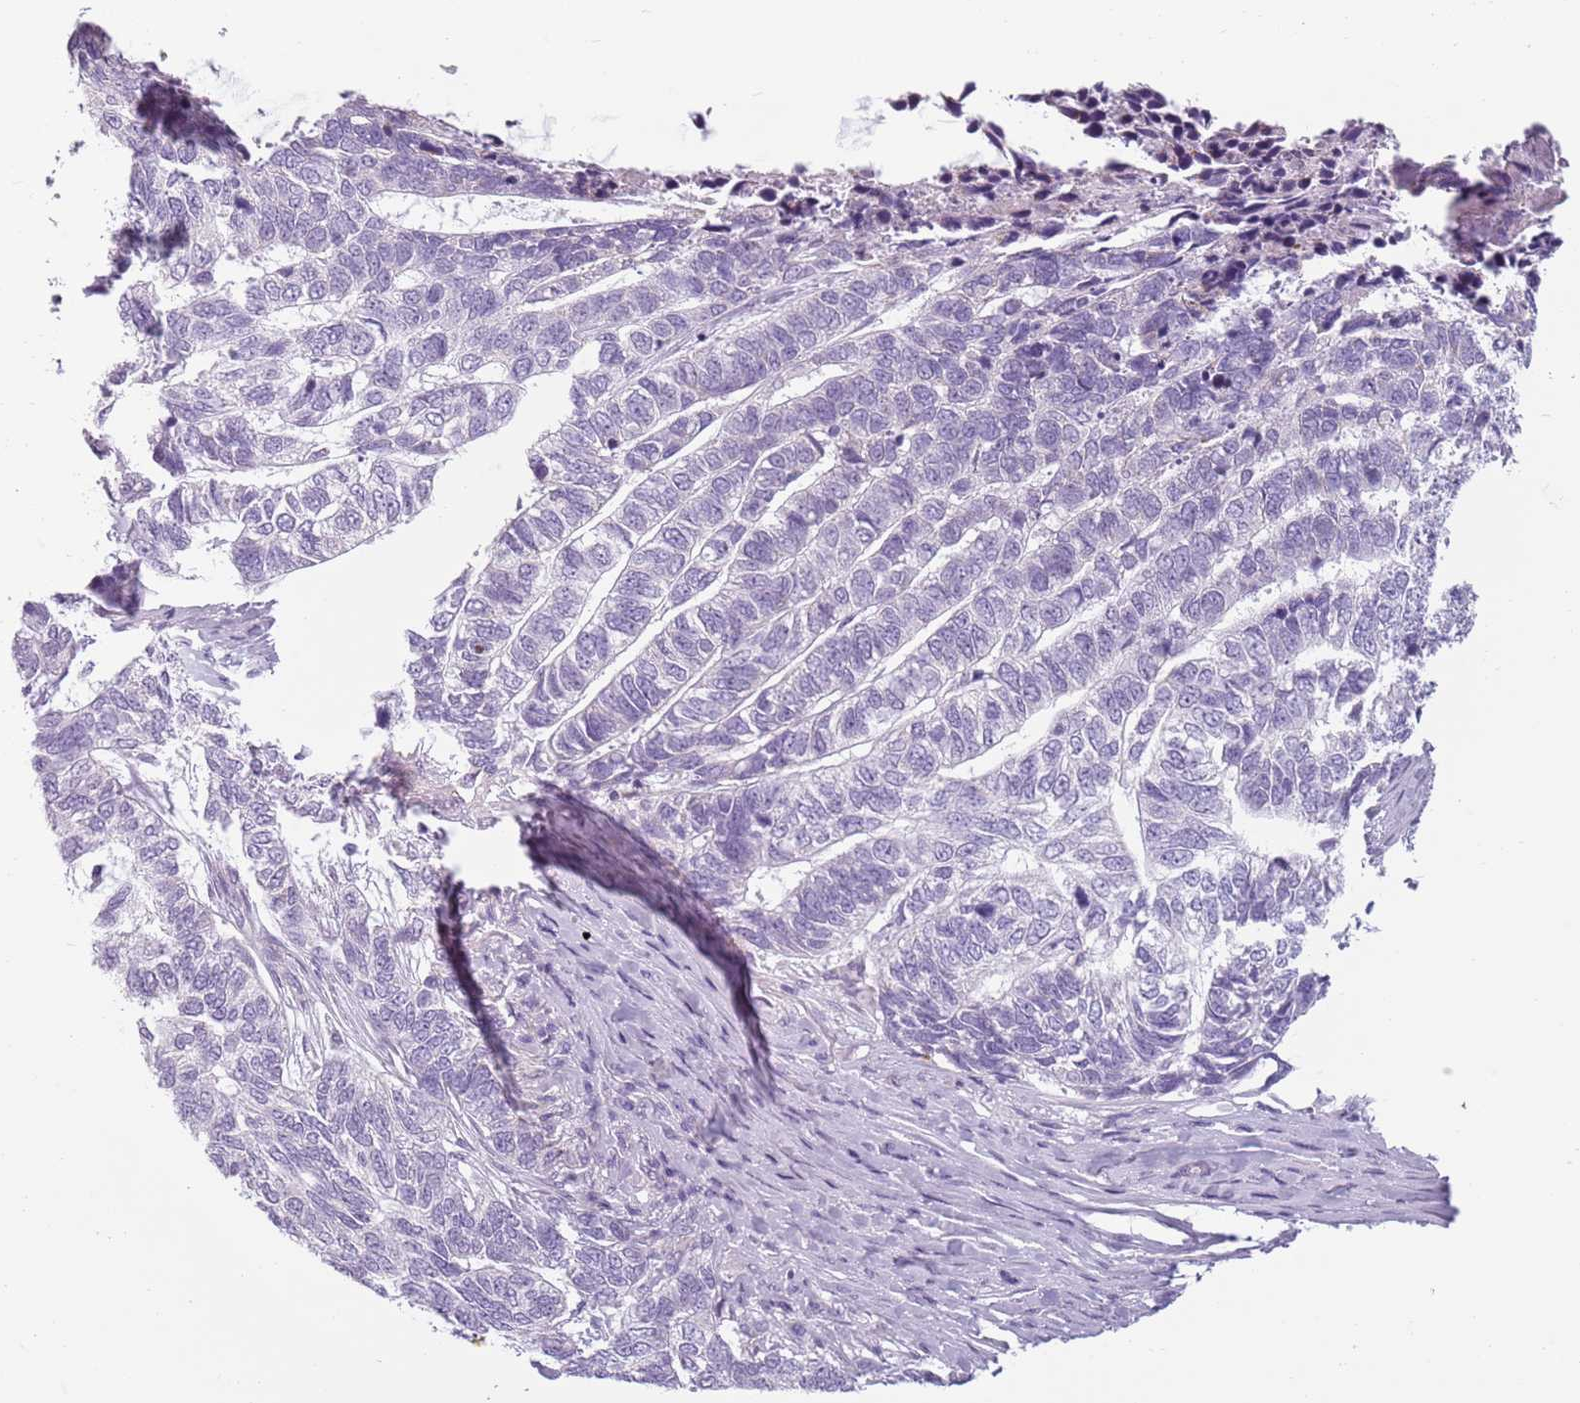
{"staining": {"intensity": "negative", "quantity": "none", "location": "none"}, "tissue": "skin cancer", "cell_type": "Tumor cells", "image_type": "cancer", "snomed": [{"axis": "morphology", "description": "Basal cell carcinoma"}, {"axis": "topography", "description": "Skin"}], "caption": "IHC histopathology image of neoplastic tissue: human skin cancer stained with DAB (3,3'-diaminobenzidine) shows no significant protein expression in tumor cells. The staining was performed using DAB to visualize the protein expression in brown, while the nuclei were stained in blue with hematoxylin (Magnification: 20x).", "gene": "MEGF8", "patient": {"sex": "female", "age": 65}}